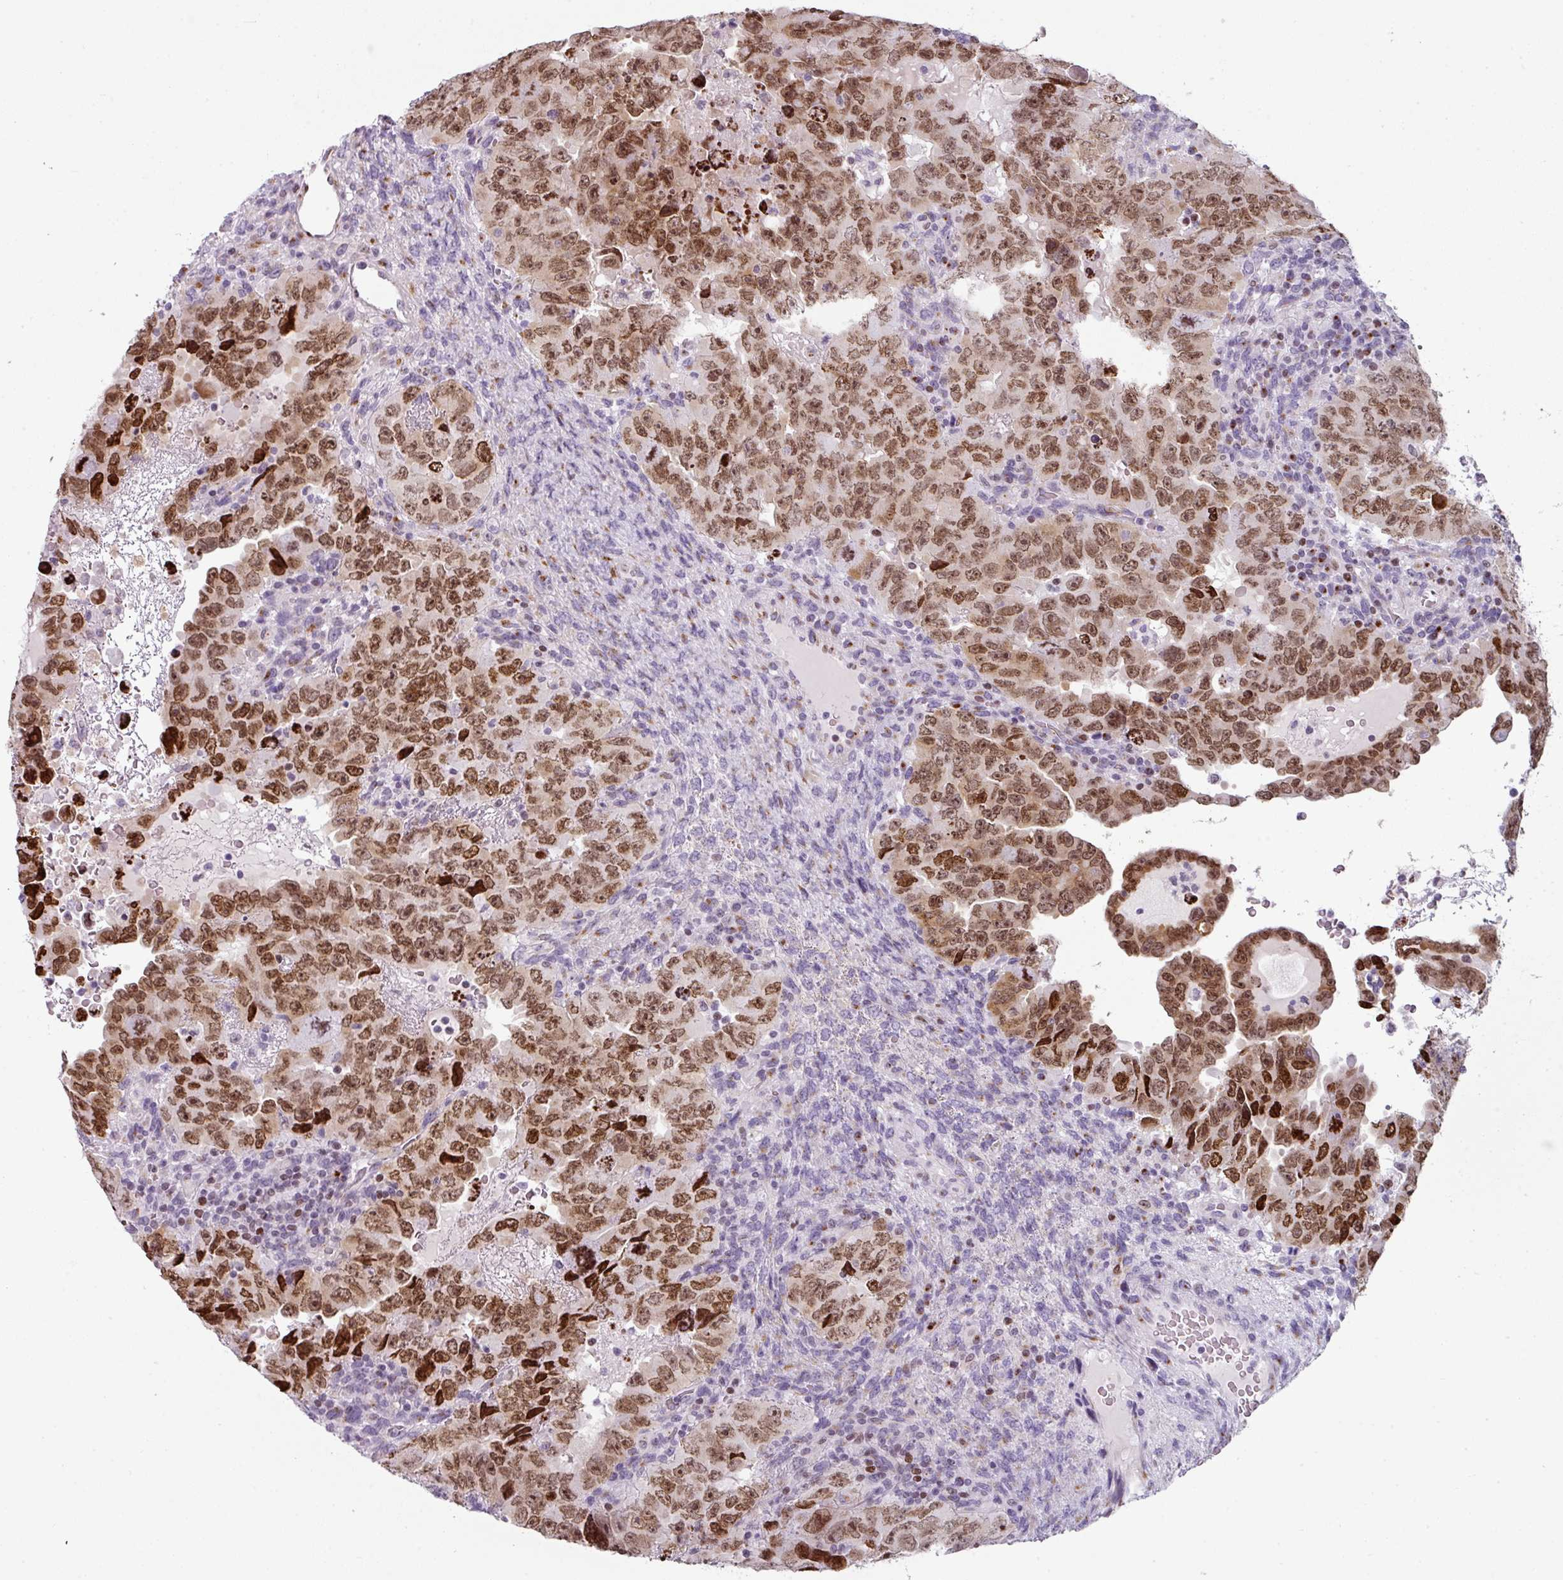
{"staining": {"intensity": "moderate", "quantity": ">75%", "location": "nuclear"}, "tissue": "testis cancer", "cell_type": "Tumor cells", "image_type": "cancer", "snomed": [{"axis": "morphology", "description": "Carcinoma, Embryonal, NOS"}, {"axis": "topography", "description": "Testis"}], "caption": "Moderate nuclear positivity is identified in about >75% of tumor cells in embryonal carcinoma (testis).", "gene": "SYT8", "patient": {"sex": "male", "age": 24}}